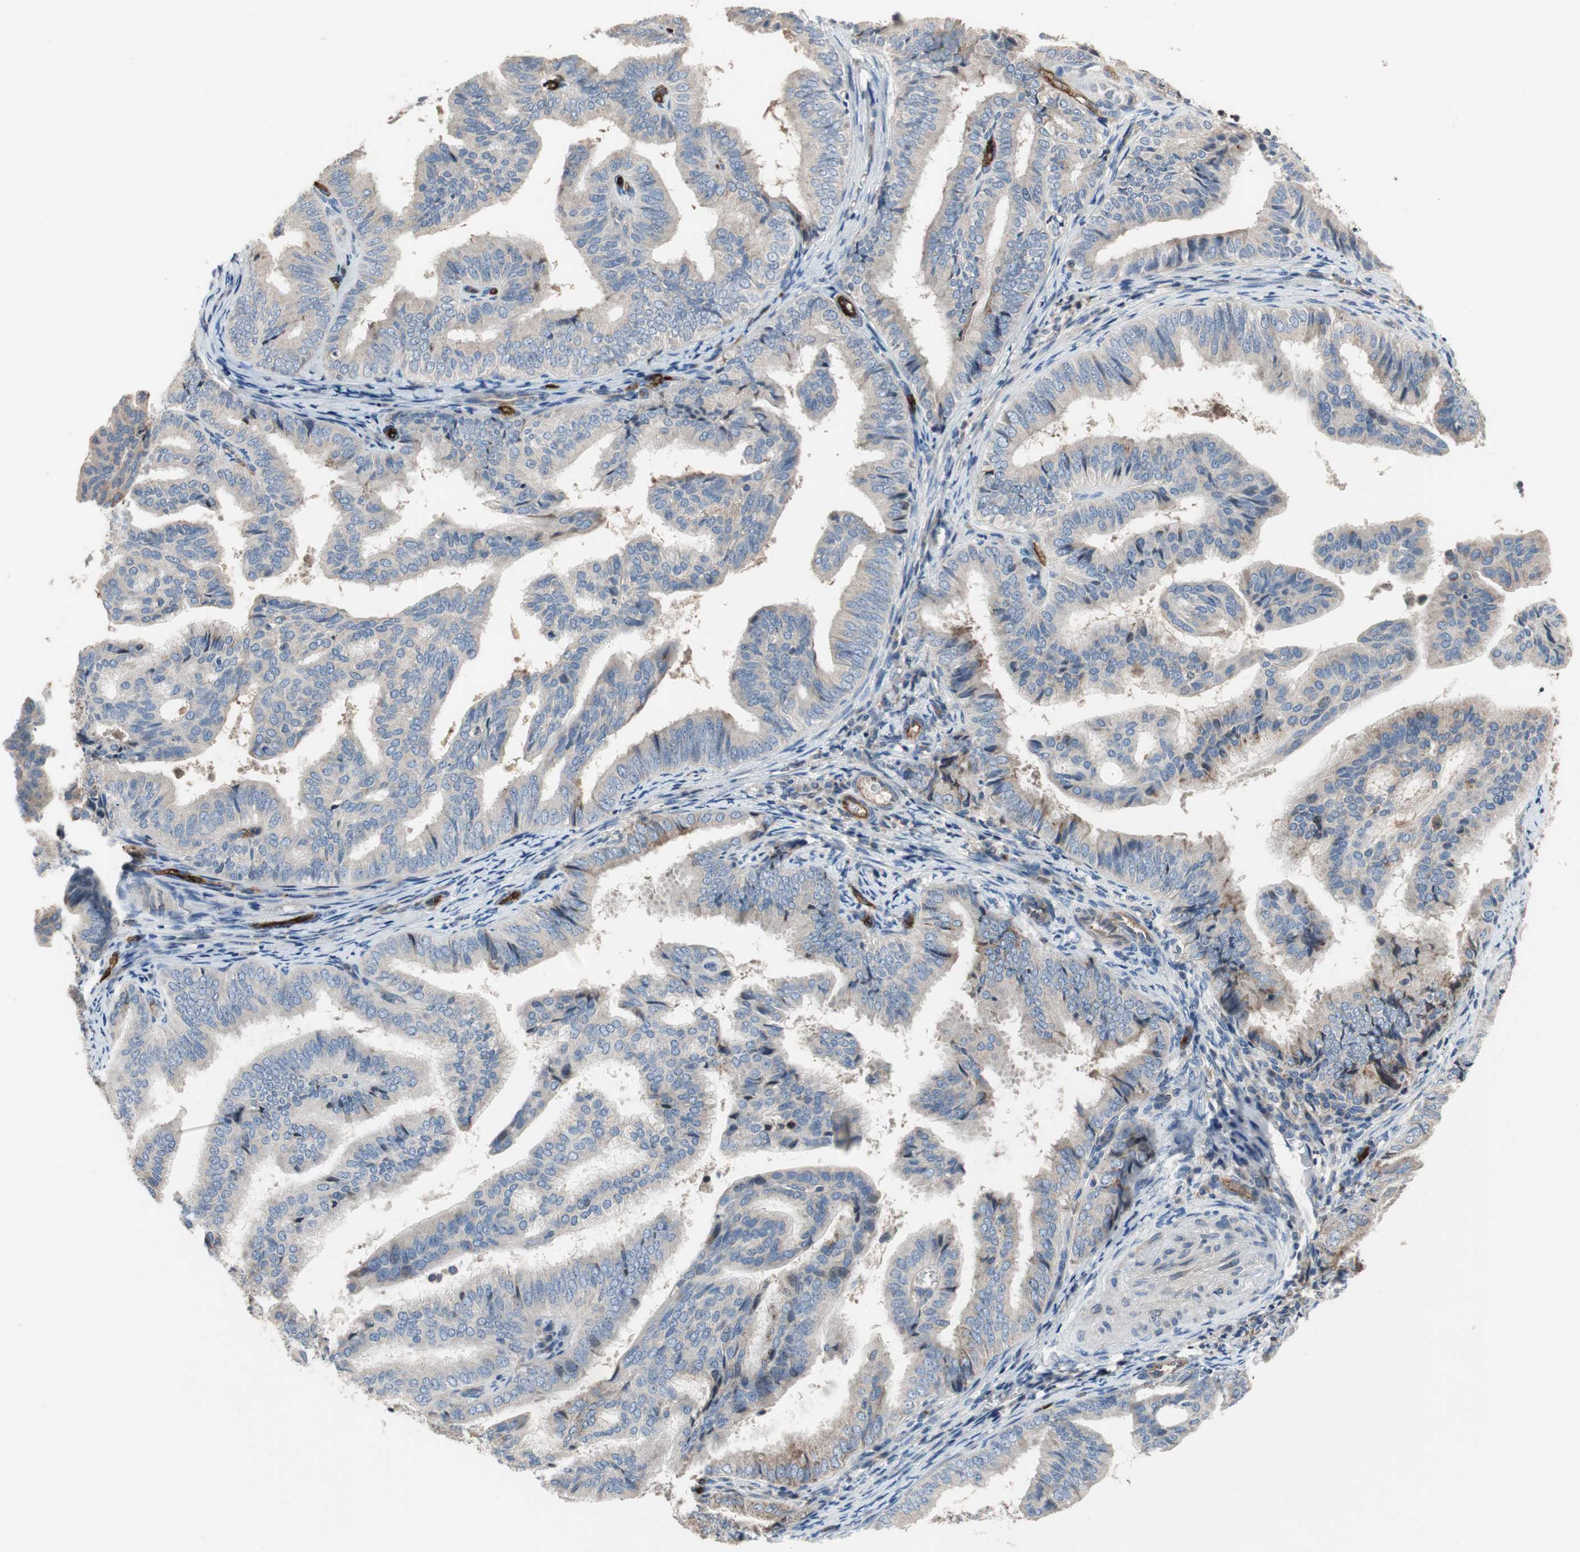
{"staining": {"intensity": "negative", "quantity": "none", "location": "none"}, "tissue": "endometrial cancer", "cell_type": "Tumor cells", "image_type": "cancer", "snomed": [{"axis": "morphology", "description": "Adenocarcinoma, NOS"}, {"axis": "topography", "description": "Endometrium"}], "caption": "Immunohistochemistry (IHC) micrograph of human endometrial cancer stained for a protein (brown), which shows no positivity in tumor cells. (Immunohistochemistry (IHC), brightfield microscopy, high magnification).", "gene": "ALPL", "patient": {"sex": "female", "age": 58}}